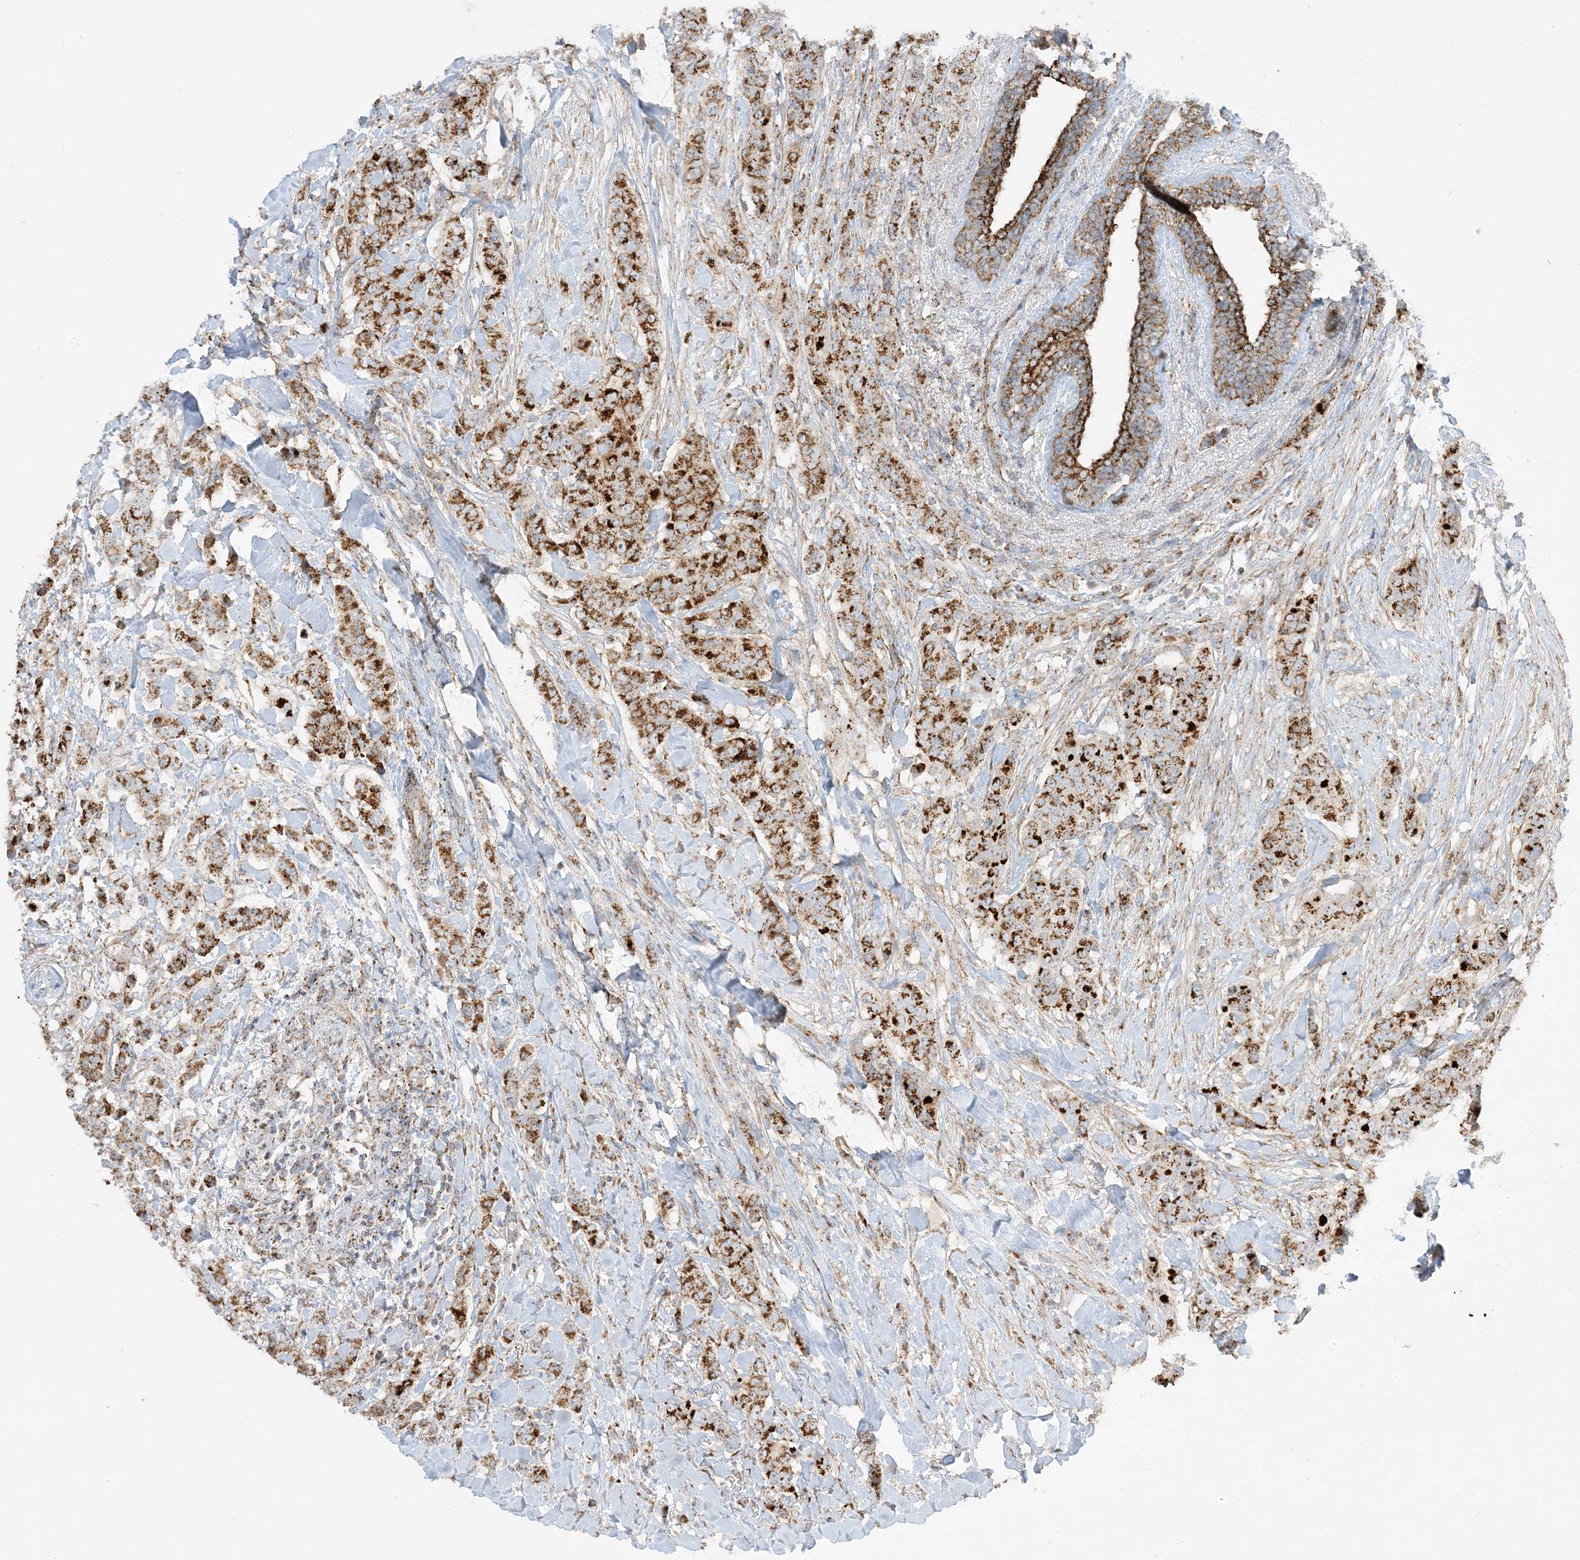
{"staining": {"intensity": "strong", "quantity": ">75%", "location": "cytoplasmic/membranous"}, "tissue": "breast cancer", "cell_type": "Tumor cells", "image_type": "cancer", "snomed": [{"axis": "morphology", "description": "Duct carcinoma"}, {"axis": "topography", "description": "Breast"}], "caption": "IHC of breast intraductal carcinoma displays high levels of strong cytoplasmic/membranous staining in approximately >75% of tumor cells. (Stains: DAB (3,3'-diaminobenzidine) in brown, nuclei in blue, Microscopy: brightfield microscopy at high magnification).", "gene": "NDUFAF3", "patient": {"sex": "female", "age": 40}}